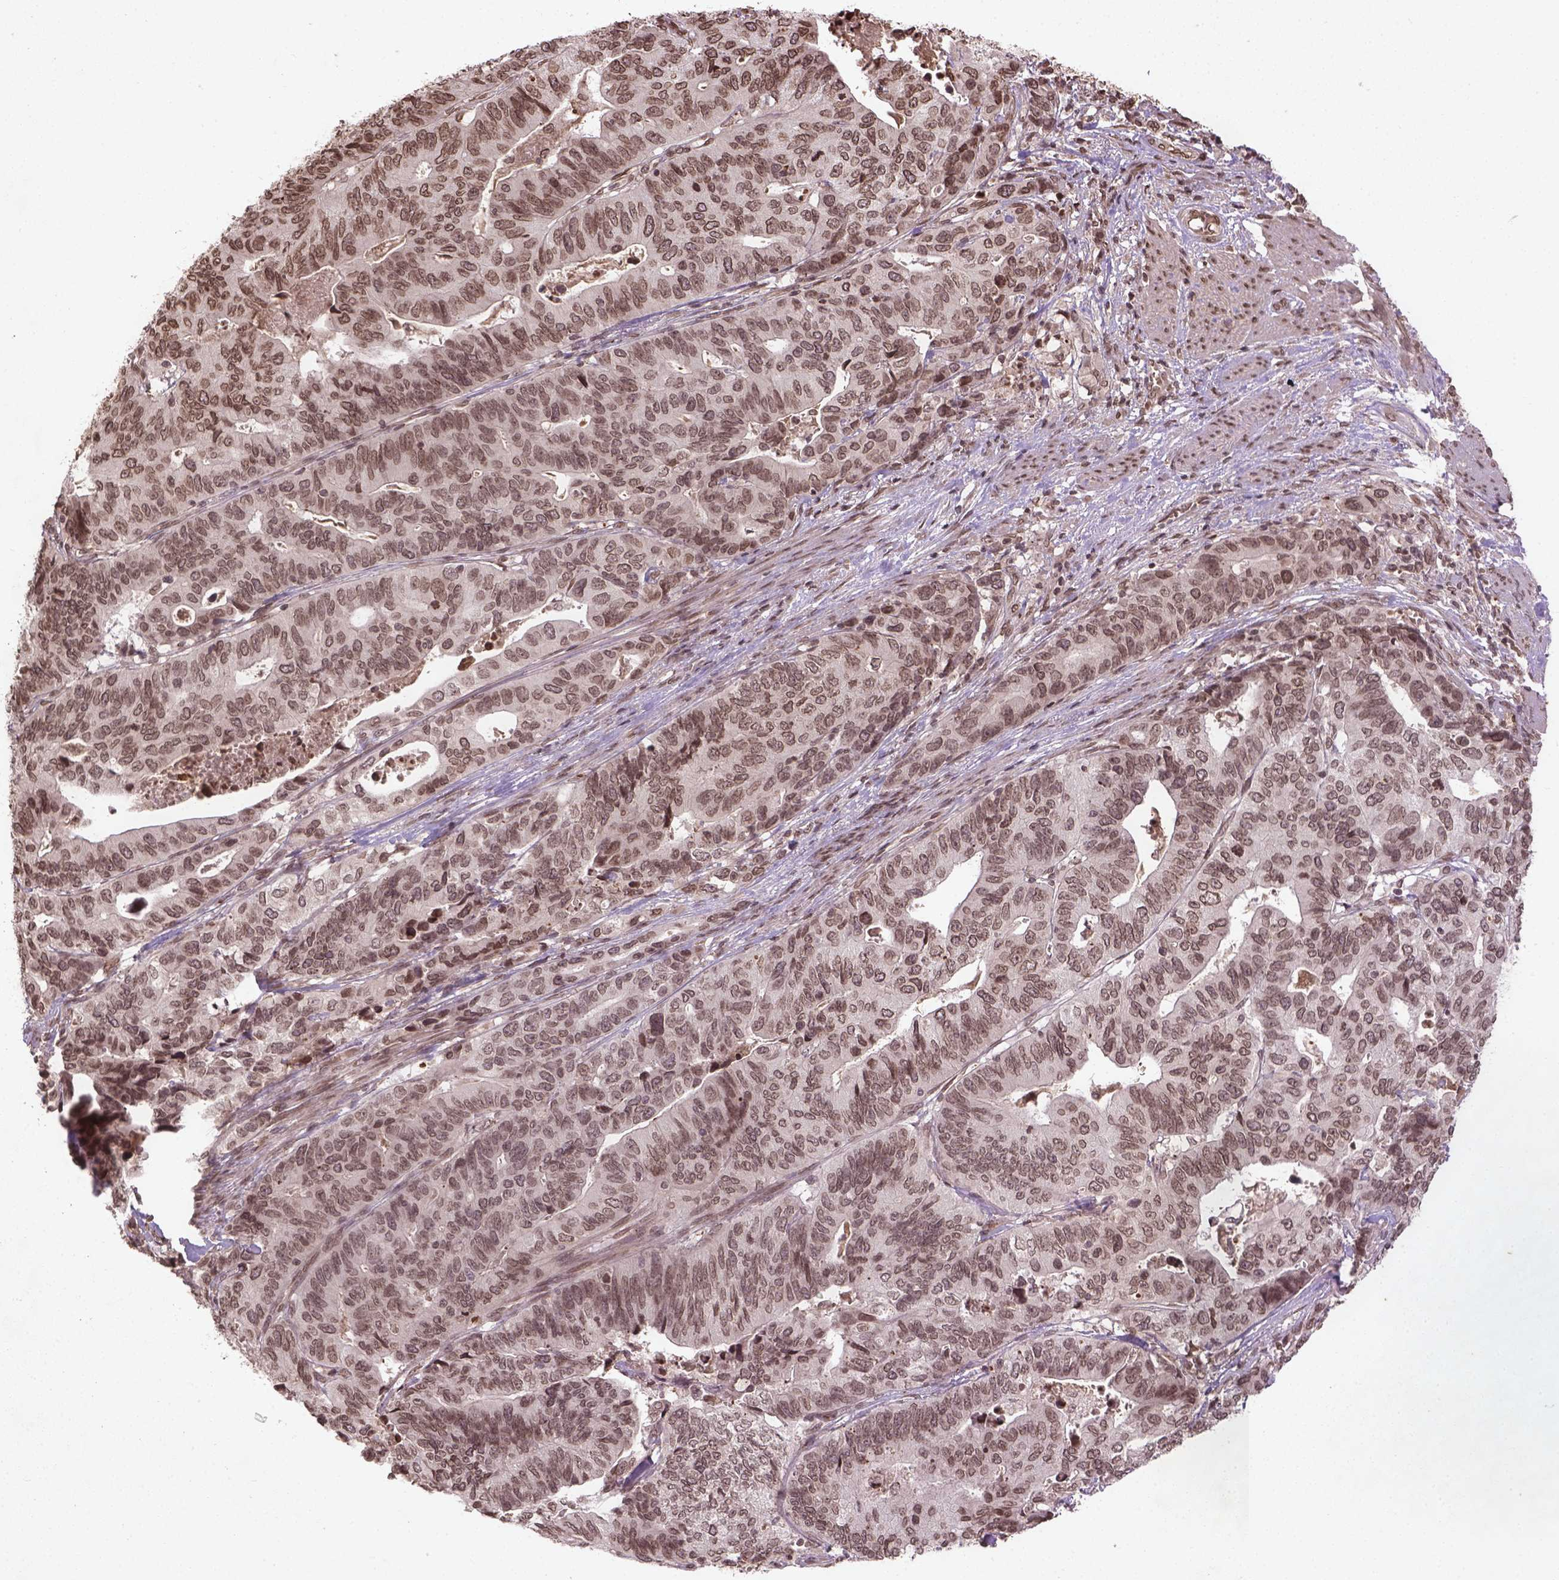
{"staining": {"intensity": "moderate", "quantity": ">75%", "location": "nuclear"}, "tissue": "stomach cancer", "cell_type": "Tumor cells", "image_type": "cancer", "snomed": [{"axis": "morphology", "description": "Adenocarcinoma, NOS"}, {"axis": "topography", "description": "Stomach, upper"}], "caption": "High-magnification brightfield microscopy of stomach adenocarcinoma stained with DAB (3,3'-diaminobenzidine) (brown) and counterstained with hematoxylin (blue). tumor cells exhibit moderate nuclear expression is present in about>75% of cells.", "gene": "BANF1", "patient": {"sex": "female", "age": 67}}